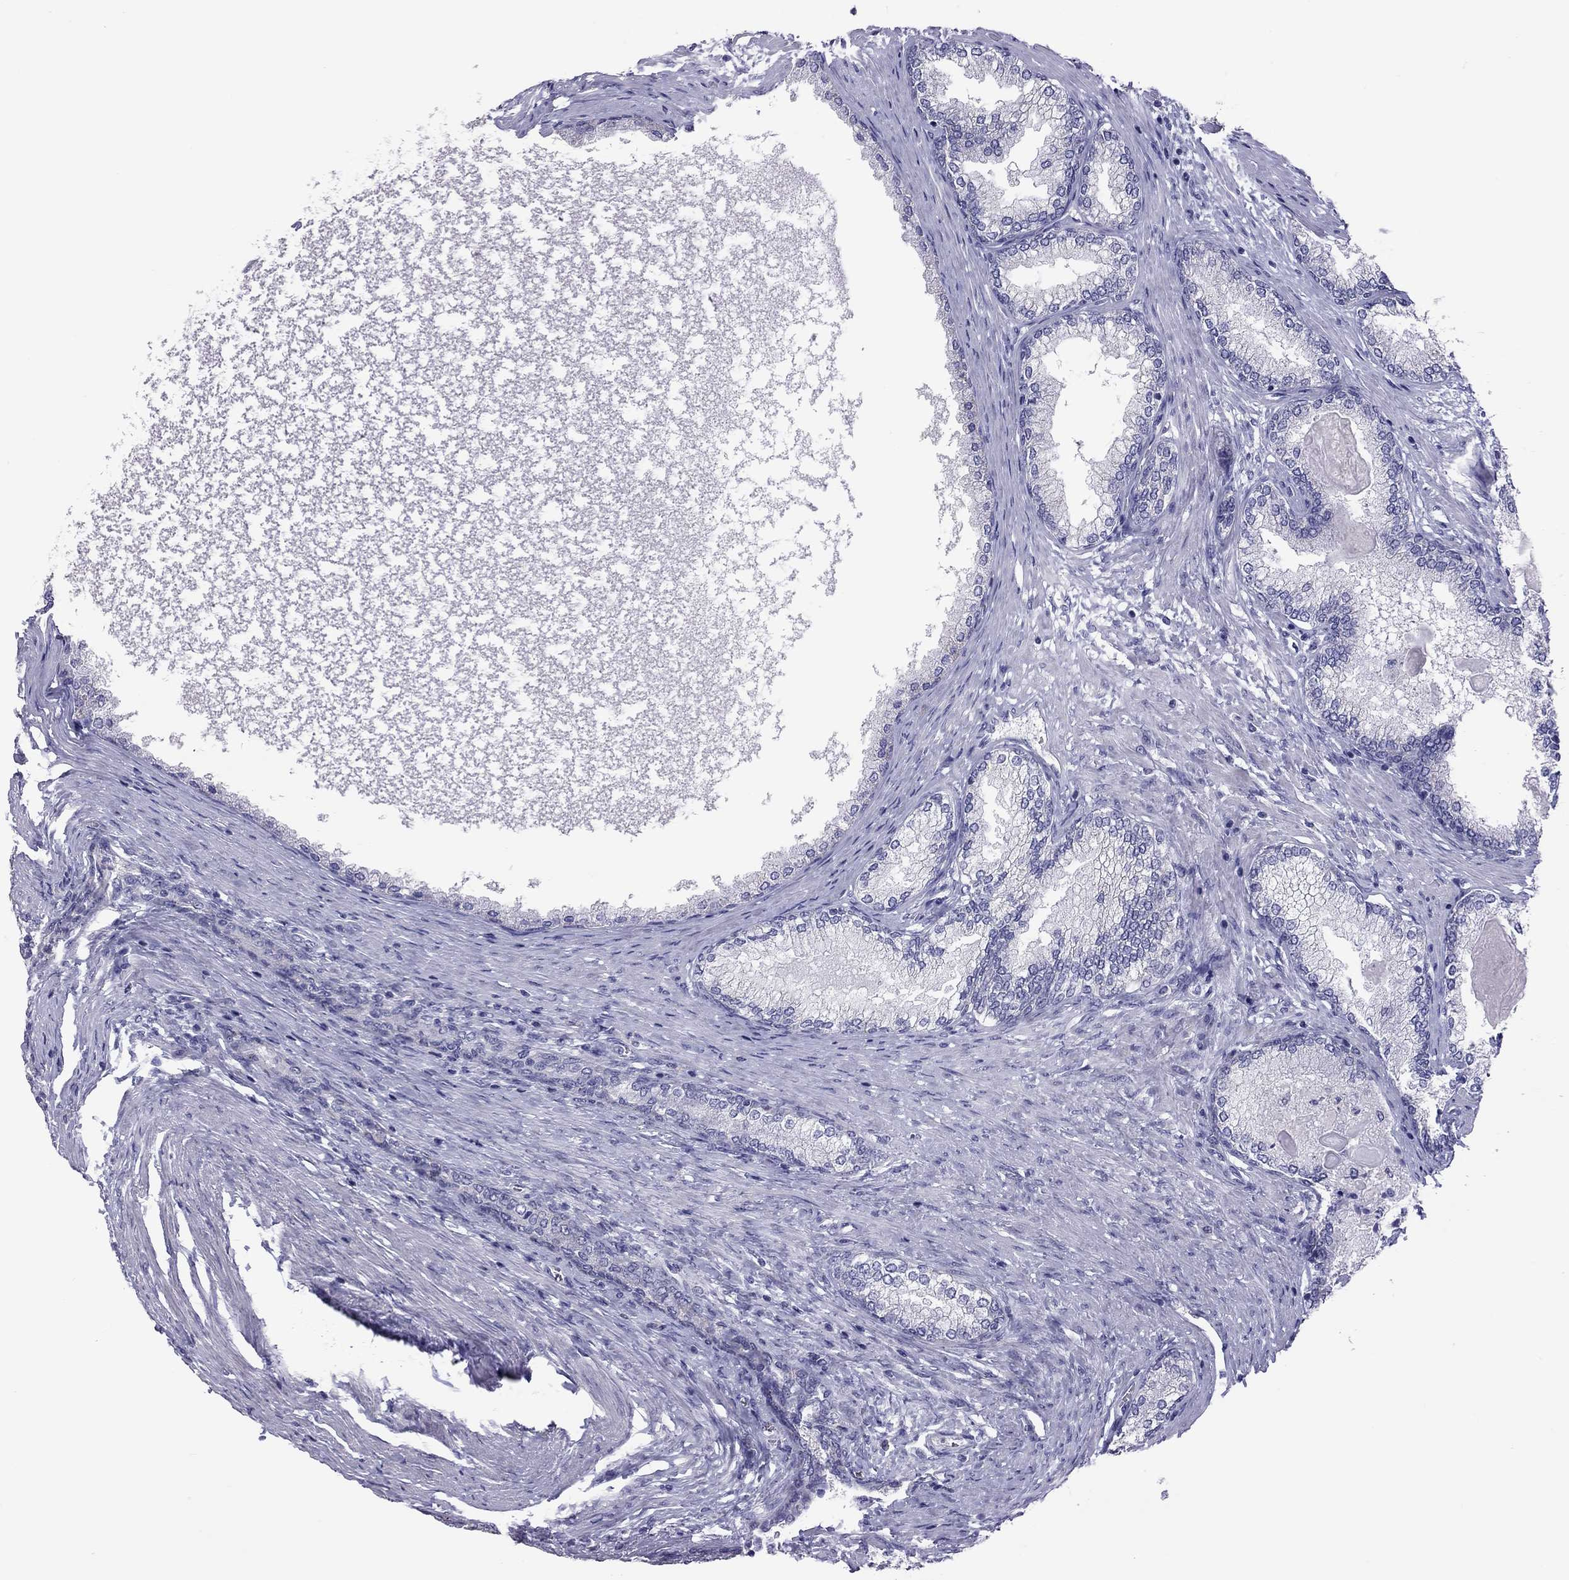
{"staining": {"intensity": "negative", "quantity": "none", "location": "none"}, "tissue": "prostate", "cell_type": "Glandular cells", "image_type": "normal", "snomed": [{"axis": "morphology", "description": "Normal tissue, NOS"}, {"axis": "topography", "description": "Prostate"}], "caption": "Immunohistochemical staining of unremarkable prostate reveals no significant expression in glandular cells. (DAB IHC with hematoxylin counter stain).", "gene": "PPP1R3A", "patient": {"sex": "male", "age": 72}}